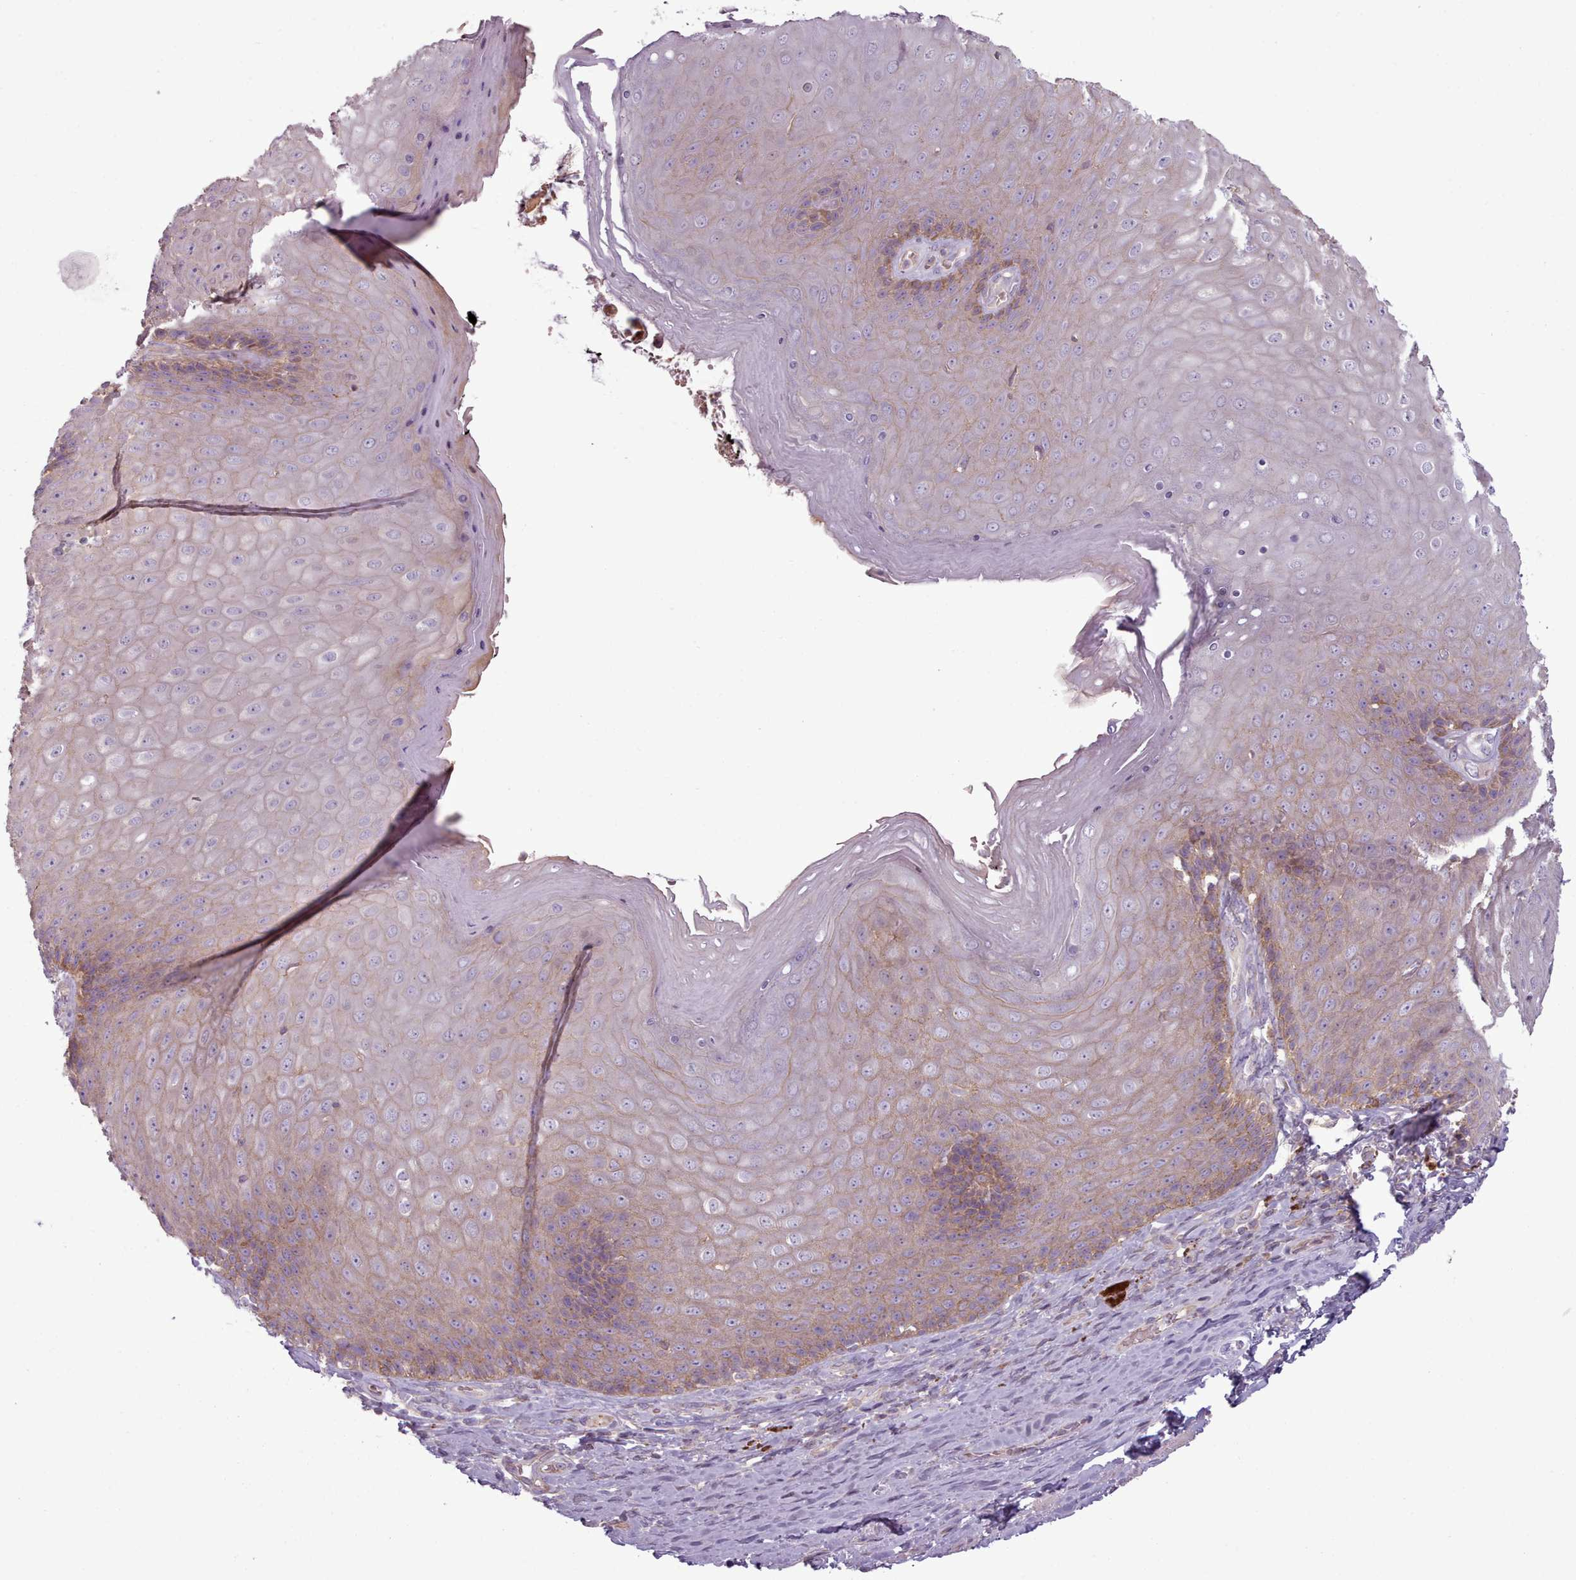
{"staining": {"intensity": "moderate", "quantity": "25%-75%", "location": "cytoplasmic/membranous"}, "tissue": "skin", "cell_type": "Epidermal cells", "image_type": "normal", "snomed": [{"axis": "morphology", "description": "Normal tissue, NOS"}, {"axis": "topography", "description": "Anal"}, {"axis": "topography", "description": "Peripheral nerve tissue"}], "caption": "Protein expression by immunohistochemistry shows moderate cytoplasmic/membranous positivity in about 25%-75% of epidermal cells in normal skin. (IHC, brightfield microscopy, high magnification).", "gene": "NT5DC2", "patient": {"sex": "male", "age": 53}}